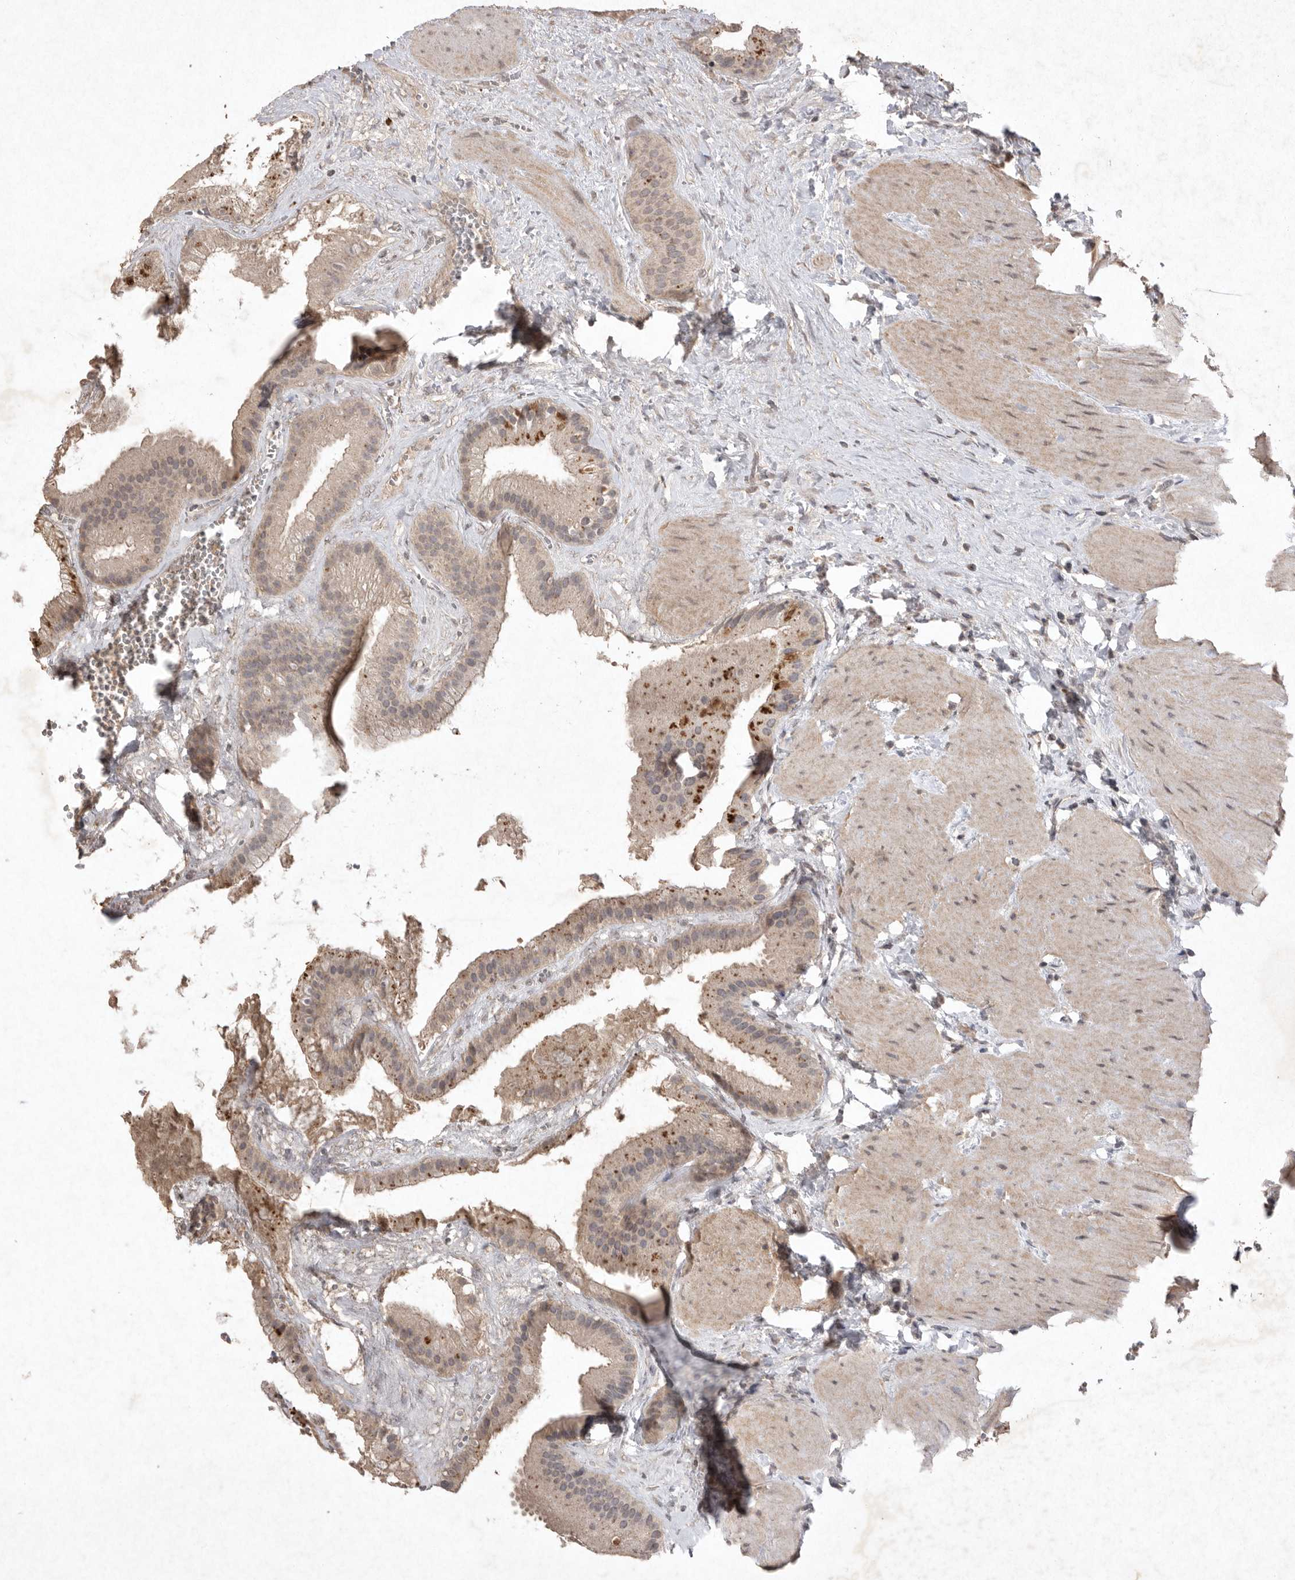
{"staining": {"intensity": "moderate", "quantity": ">75%", "location": "cytoplasmic/membranous"}, "tissue": "gallbladder", "cell_type": "Glandular cells", "image_type": "normal", "snomed": [{"axis": "morphology", "description": "Normal tissue, NOS"}, {"axis": "topography", "description": "Gallbladder"}], "caption": "An immunohistochemistry (IHC) micrograph of normal tissue is shown. Protein staining in brown shows moderate cytoplasmic/membranous positivity in gallbladder within glandular cells. The staining was performed using DAB (3,3'-diaminobenzidine) to visualize the protein expression in brown, while the nuclei were stained in blue with hematoxylin (Magnification: 20x).", "gene": "APLNR", "patient": {"sex": "male", "age": 55}}